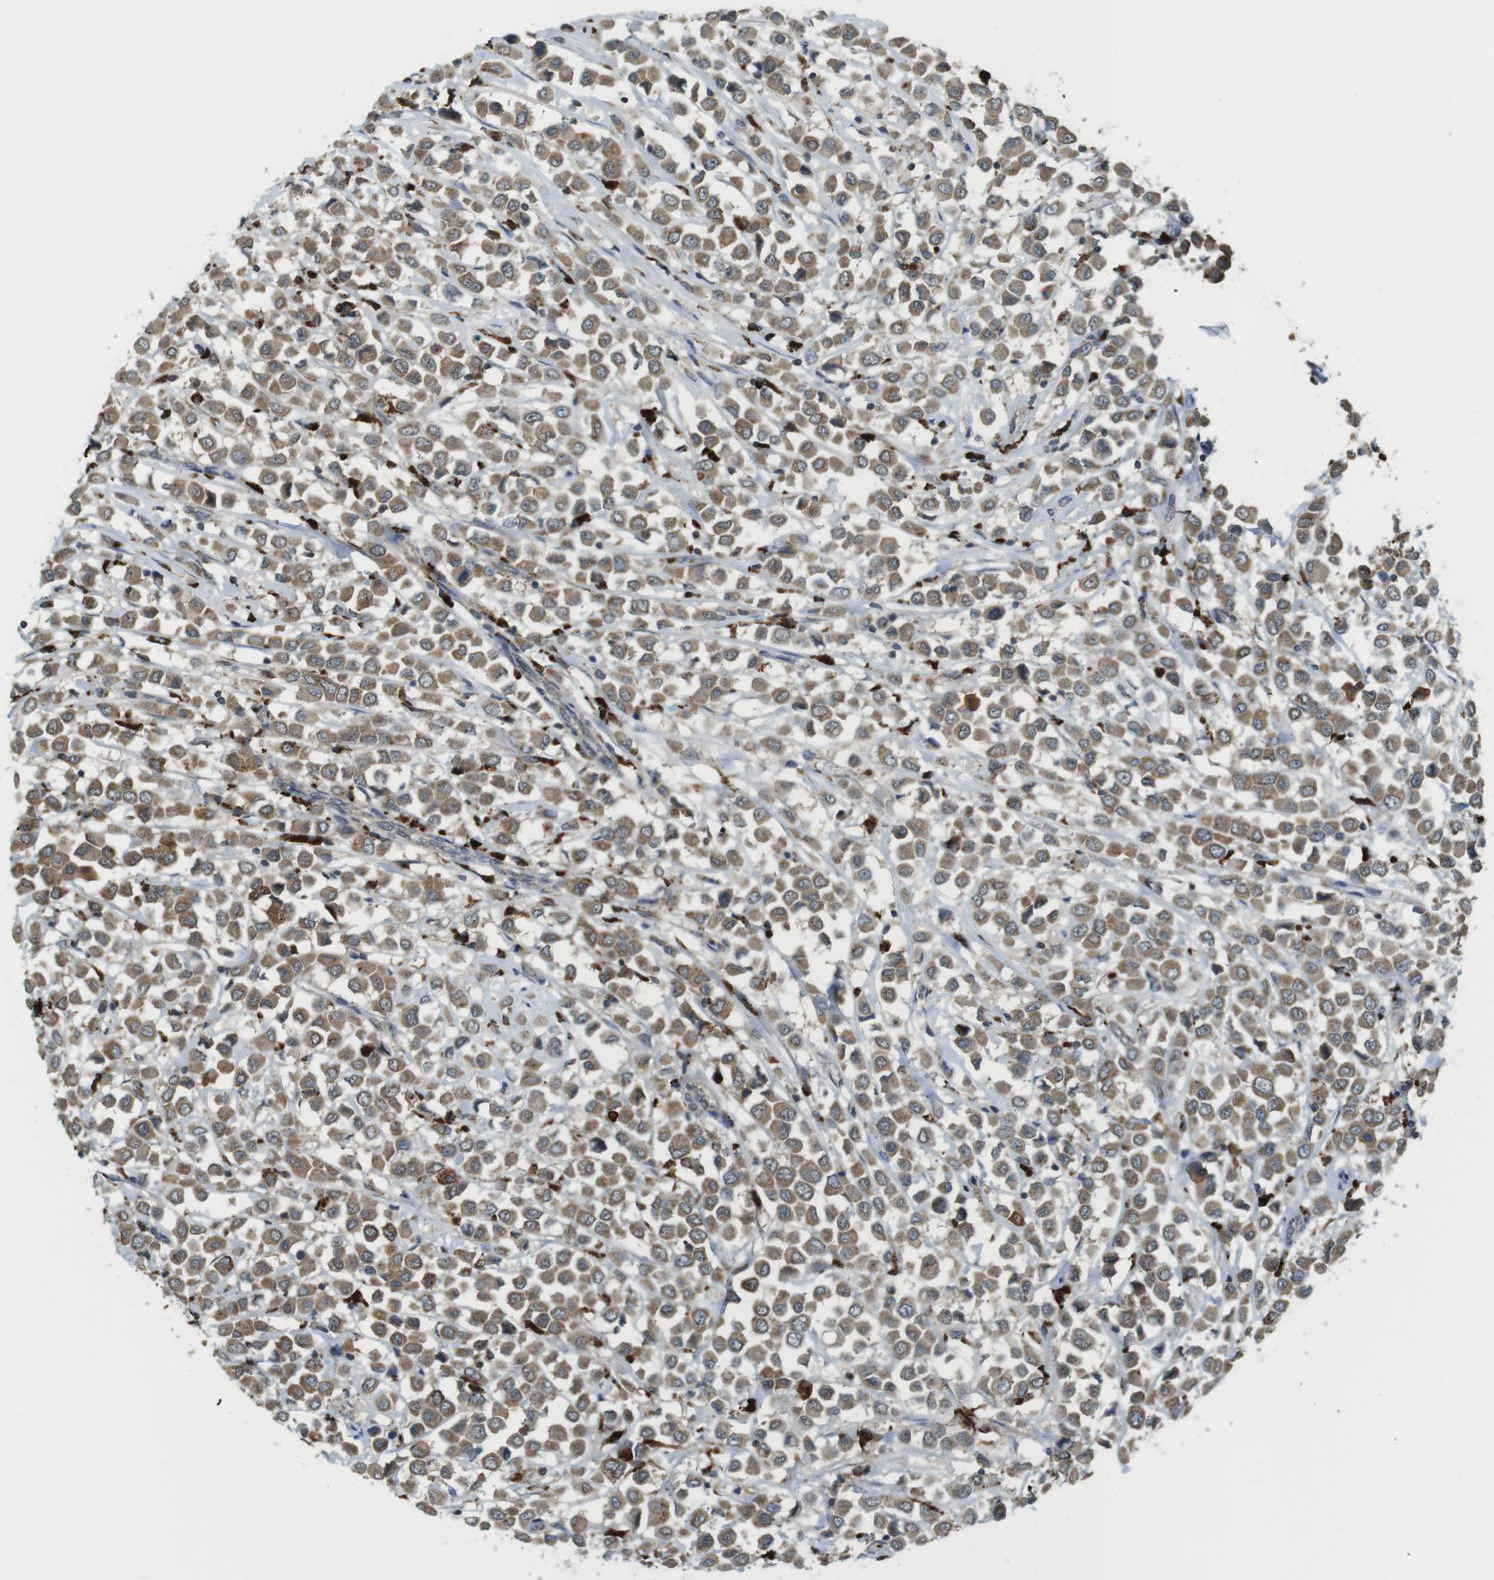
{"staining": {"intensity": "moderate", "quantity": ">75%", "location": "cytoplasmic/membranous"}, "tissue": "breast cancer", "cell_type": "Tumor cells", "image_type": "cancer", "snomed": [{"axis": "morphology", "description": "Duct carcinoma"}, {"axis": "topography", "description": "Breast"}], "caption": "About >75% of tumor cells in breast cancer (infiltrating ductal carcinoma) display moderate cytoplasmic/membranous protein positivity as visualized by brown immunohistochemical staining.", "gene": "BRI3BP", "patient": {"sex": "female", "age": 61}}